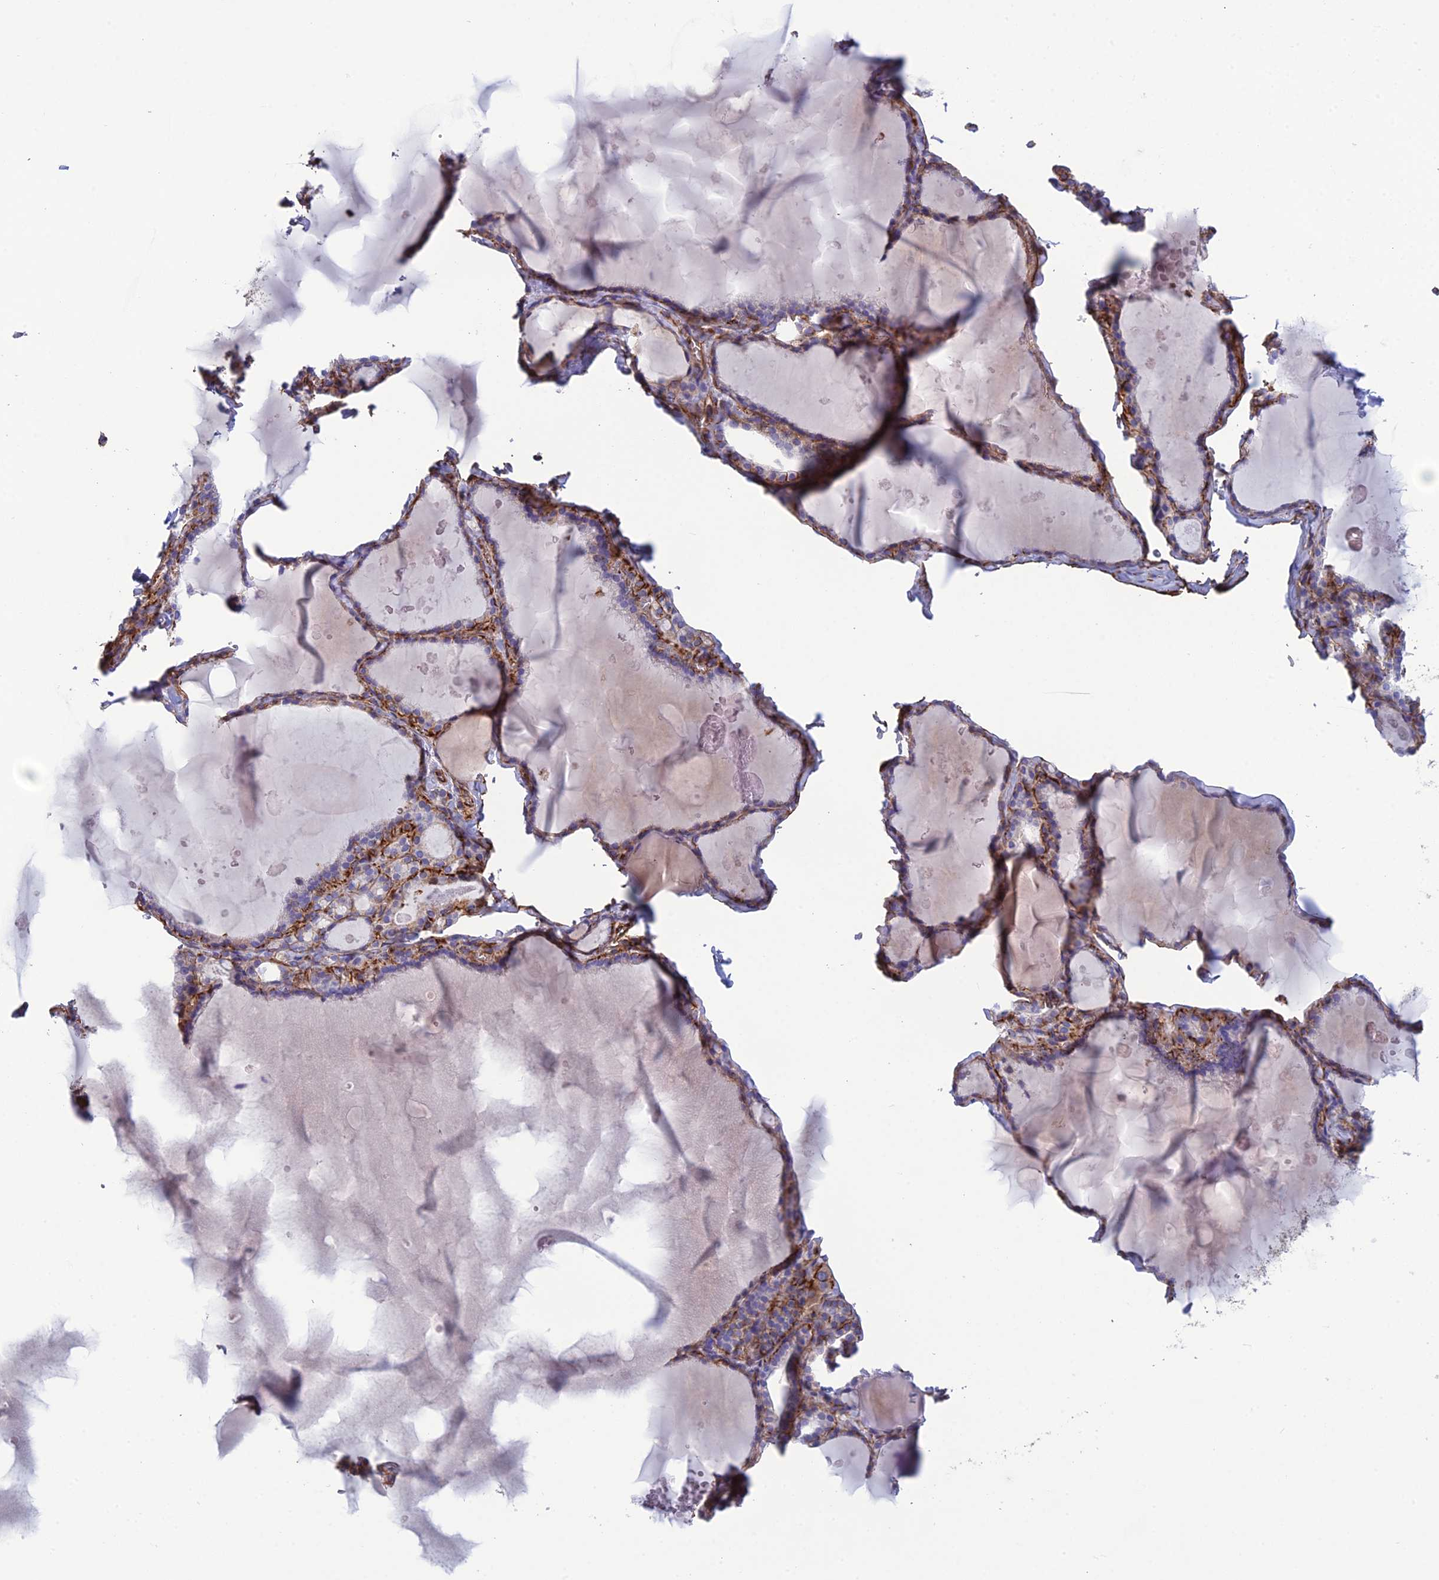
{"staining": {"intensity": "weak", "quantity": "<25%", "location": "cytoplasmic/membranous"}, "tissue": "thyroid gland", "cell_type": "Glandular cells", "image_type": "normal", "snomed": [{"axis": "morphology", "description": "Normal tissue, NOS"}, {"axis": "topography", "description": "Thyroid gland"}], "caption": "DAB (3,3'-diaminobenzidine) immunohistochemical staining of unremarkable thyroid gland displays no significant expression in glandular cells.", "gene": "FBXL20", "patient": {"sex": "male", "age": 56}}